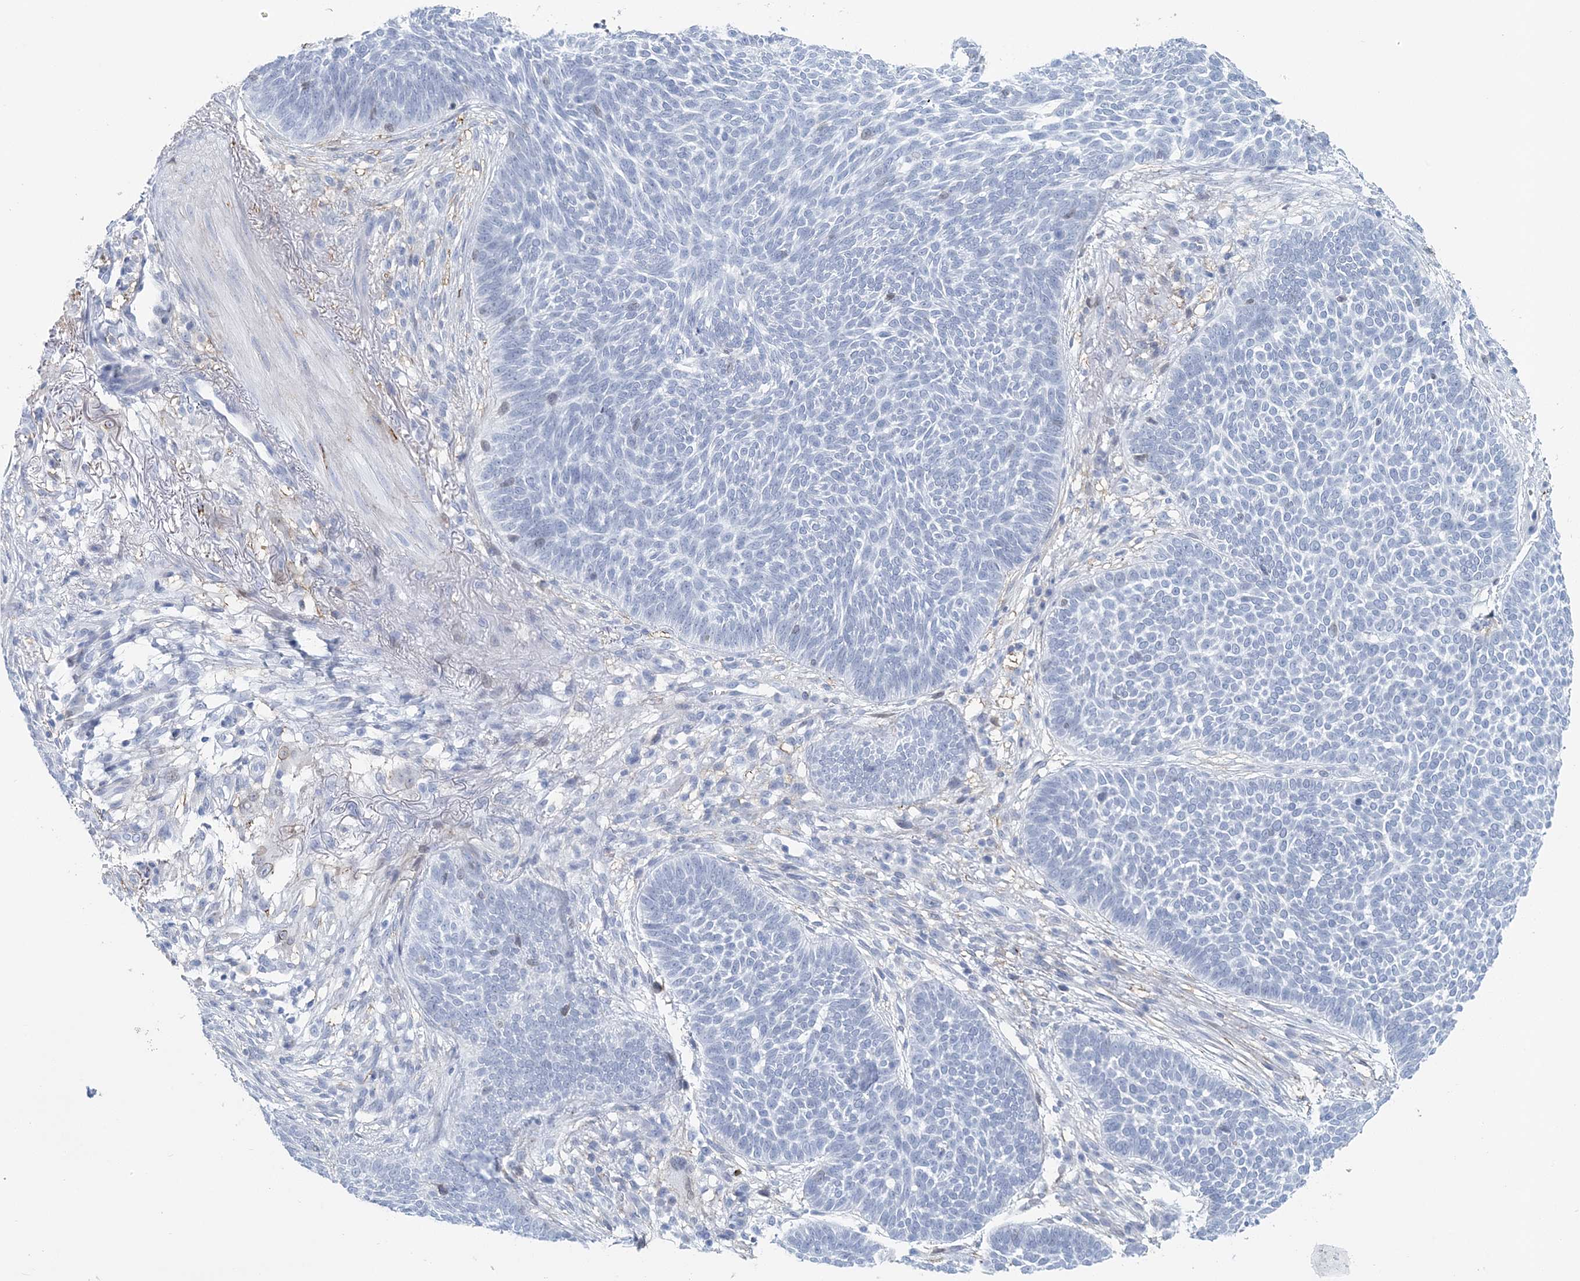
{"staining": {"intensity": "negative", "quantity": "none", "location": "none"}, "tissue": "skin cancer", "cell_type": "Tumor cells", "image_type": "cancer", "snomed": [{"axis": "morphology", "description": "Normal tissue, NOS"}, {"axis": "morphology", "description": "Basal cell carcinoma"}, {"axis": "topography", "description": "Skin"}], "caption": "IHC histopathology image of human skin basal cell carcinoma stained for a protein (brown), which displays no staining in tumor cells.", "gene": "NKX6-1", "patient": {"sex": "male", "age": 64}}